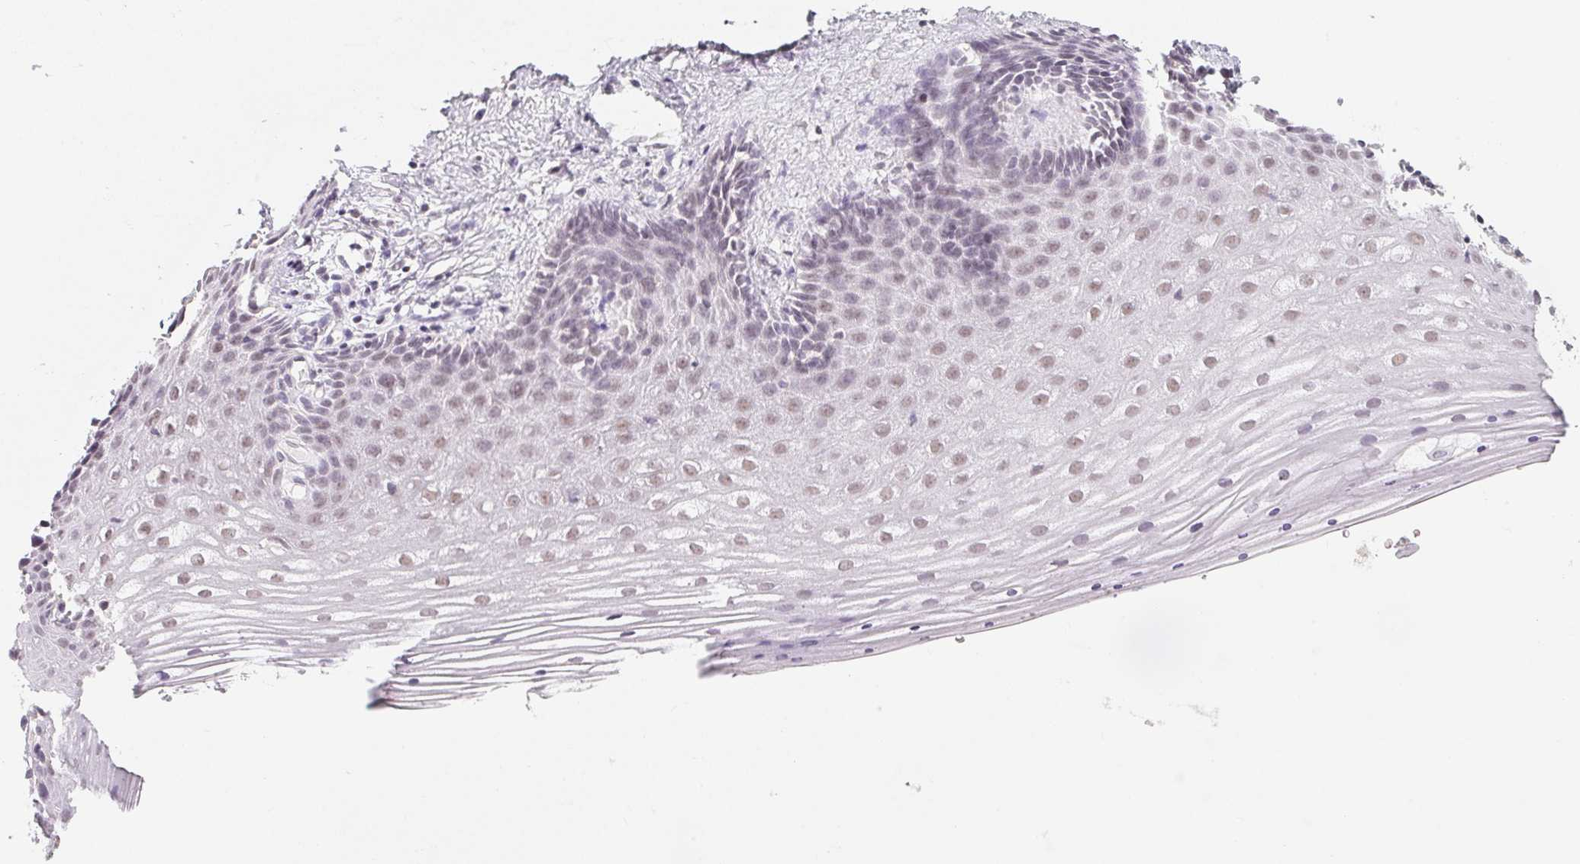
{"staining": {"intensity": "moderate", "quantity": "<25%", "location": "nuclear"}, "tissue": "vagina", "cell_type": "Squamous epithelial cells", "image_type": "normal", "snomed": [{"axis": "morphology", "description": "Normal tissue, NOS"}, {"axis": "topography", "description": "Vagina"}], "caption": "This micrograph displays immunohistochemistry staining of benign vagina, with low moderate nuclear staining in about <25% of squamous epithelial cells.", "gene": "NXF3", "patient": {"sex": "female", "age": 42}}